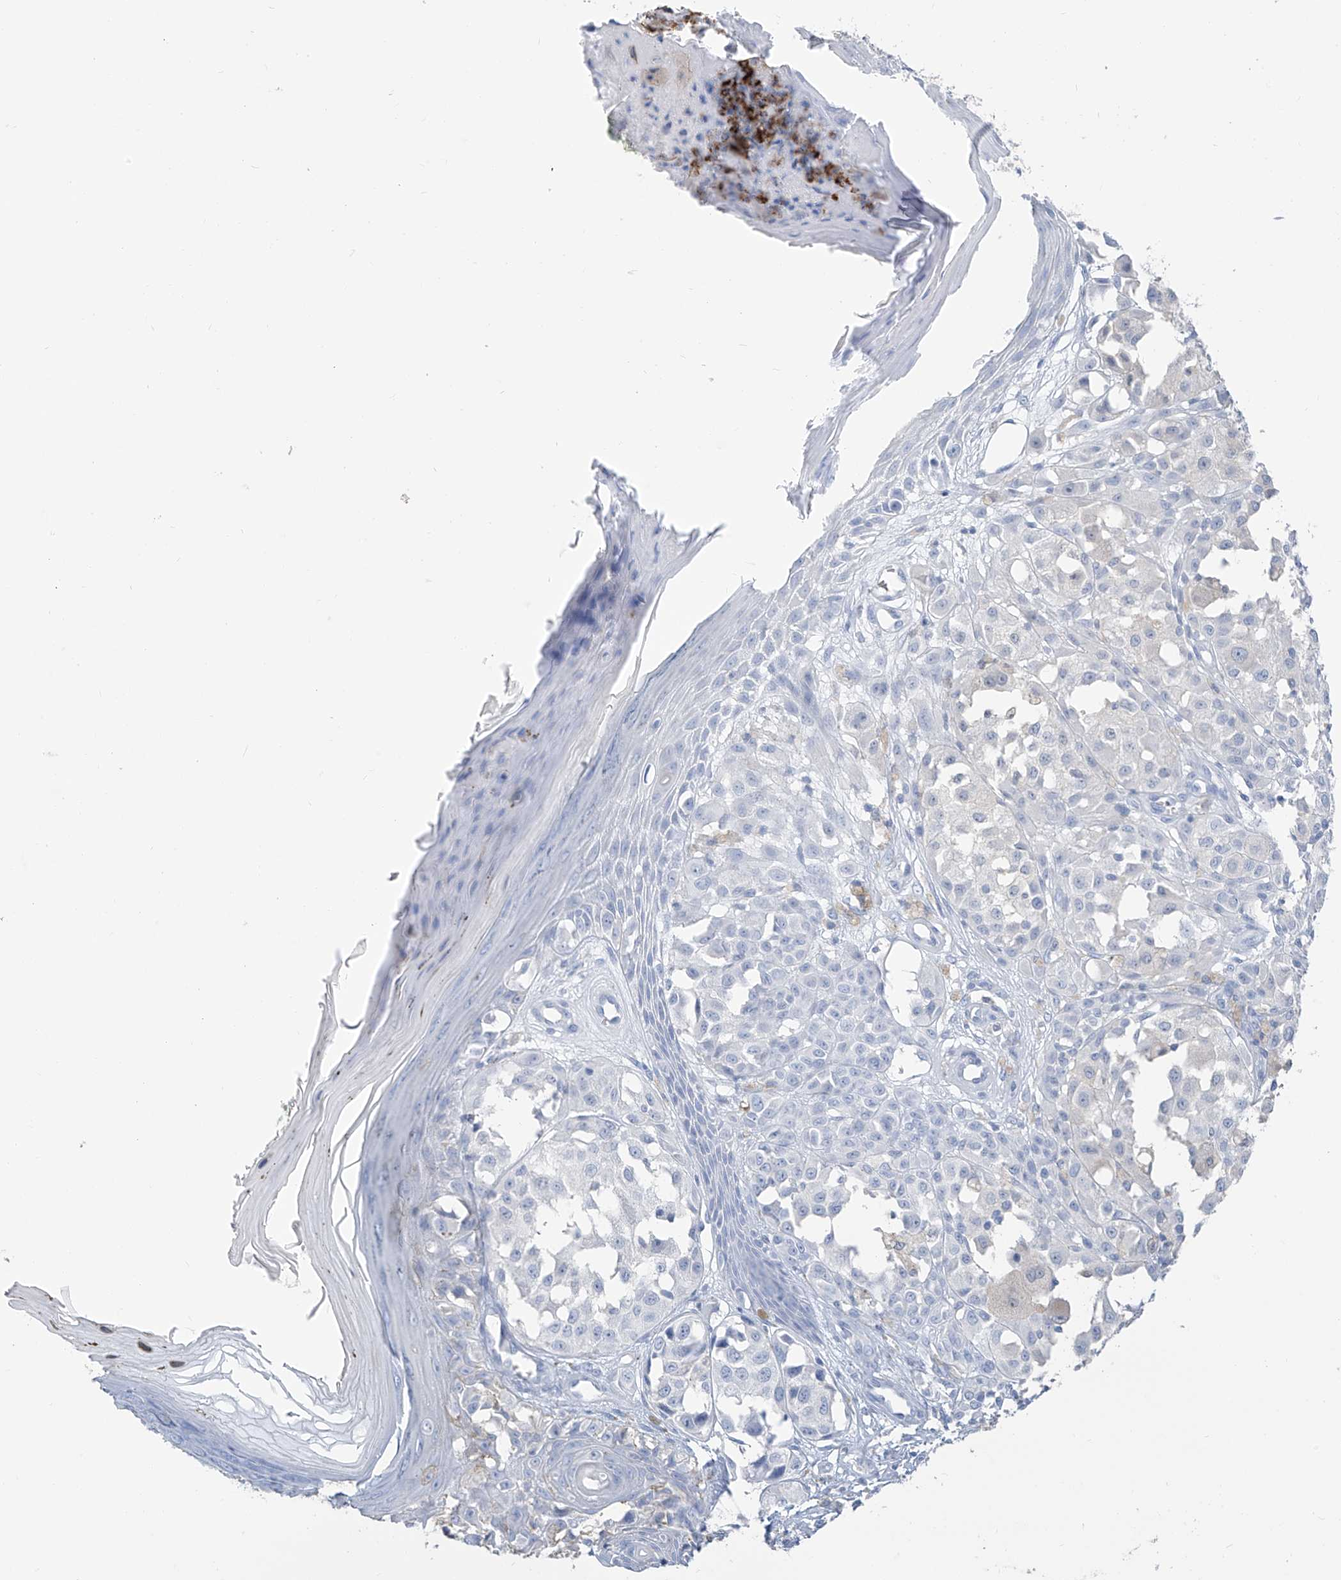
{"staining": {"intensity": "moderate", "quantity": "<25%", "location": "cytoplasmic/membranous"}, "tissue": "melanoma", "cell_type": "Tumor cells", "image_type": "cancer", "snomed": [{"axis": "morphology", "description": "Malignant melanoma, NOS"}, {"axis": "topography", "description": "Skin of leg"}], "caption": "The micrograph shows immunohistochemical staining of malignant melanoma. There is moderate cytoplasmic/membranous expression is identified in approximately <25% of tumor cells.", "gene": "PAFAH1B3", "patient": {"sex": "female", "age": 72}}